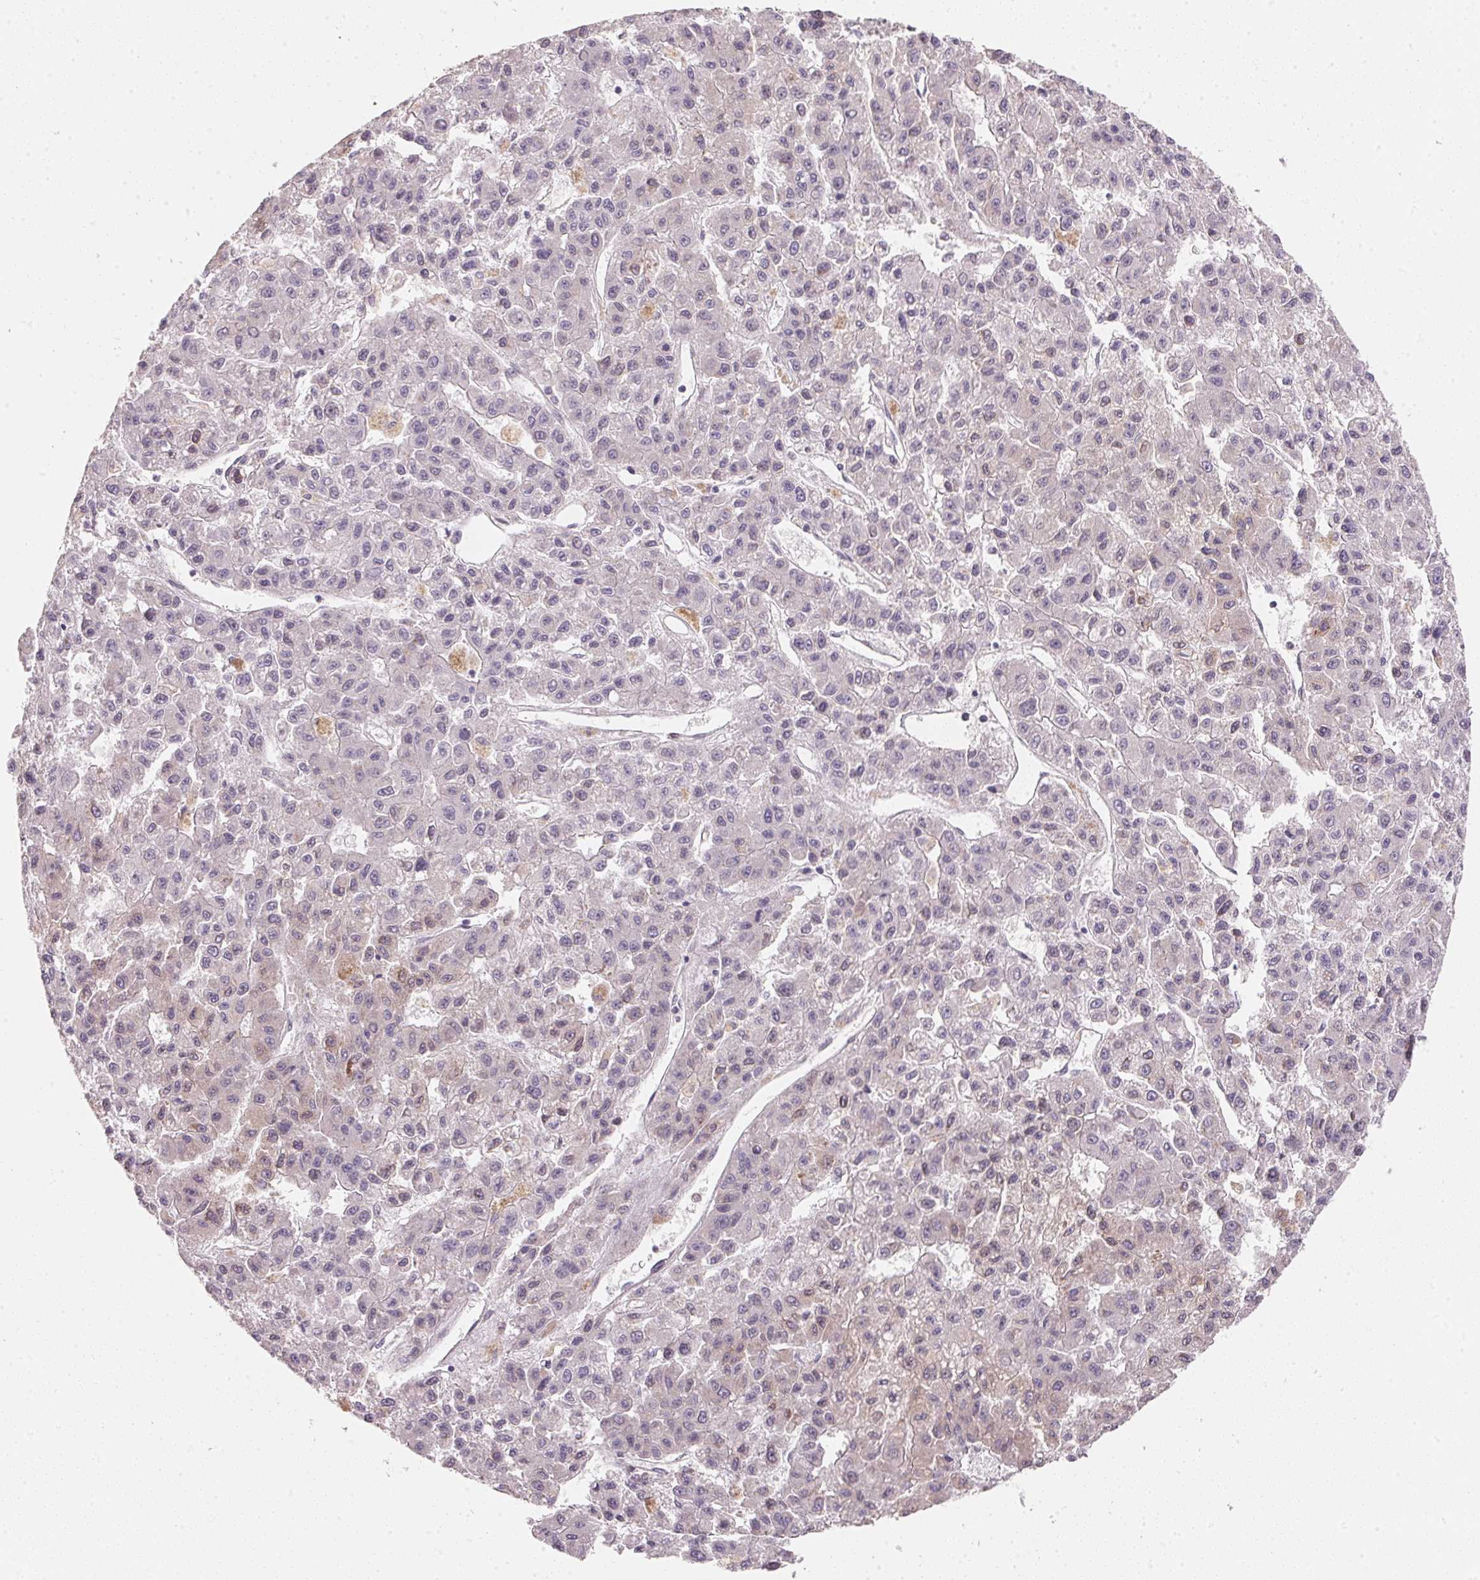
{"staining": {"intensity": "weak", "quantity": "<25%", "location": "cytoplasmic/membranous"}, "tissue": "liver cancer", "cell_type": "Tumor cells", "image_type": "cancer", "snomed": [{"axis": "morphology", "description": "Carcinoma, Hepatocellular, NOS"}, {"axis": "topography", "description": "Liver"}], "caption": "Tumor cells are negative for brown protein staining in hepatocellular carcinoma (liver).", "gene": "EI24", "patient": {"sex": "male", "age": 70}}